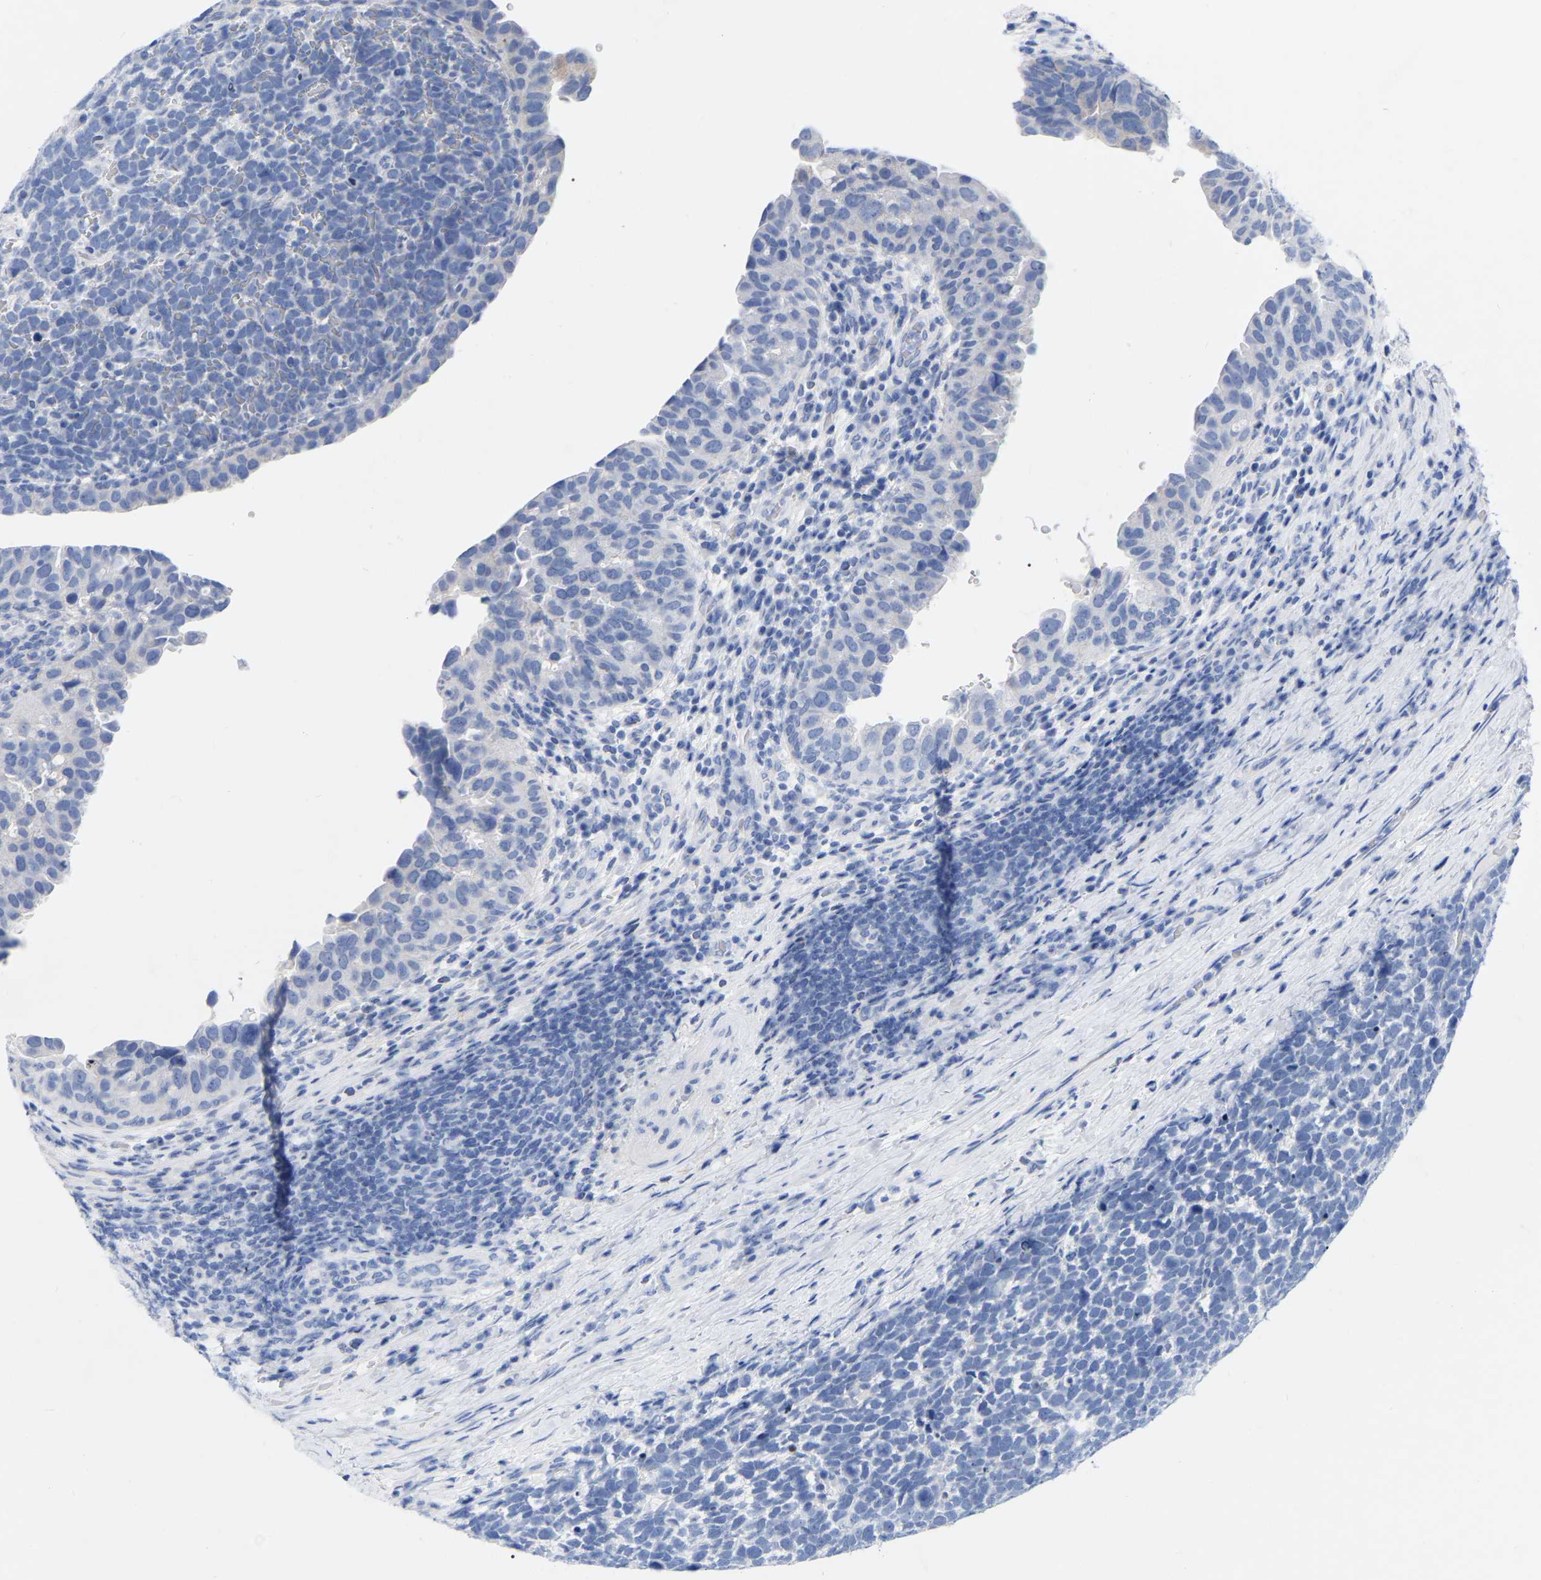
{"staining": {"intensity": "negative", "quantity": "none", "location": "none"}, "tissue": "urothelial cancer", "cell_type": "Tumor cells", "image_type": "cancer", "snomed": [{"axis": "morphology", "description": "Urothelial carcinoma, High grade"}, {"axis": "topography", "description": "Urinary bladder"}], "caption": "This is an IHC photomicrograph of human urothelial cancer. There is no expression in tumor cells.", "gene": "ZNF629", "patient": {"sex": "female", "age": 82}}